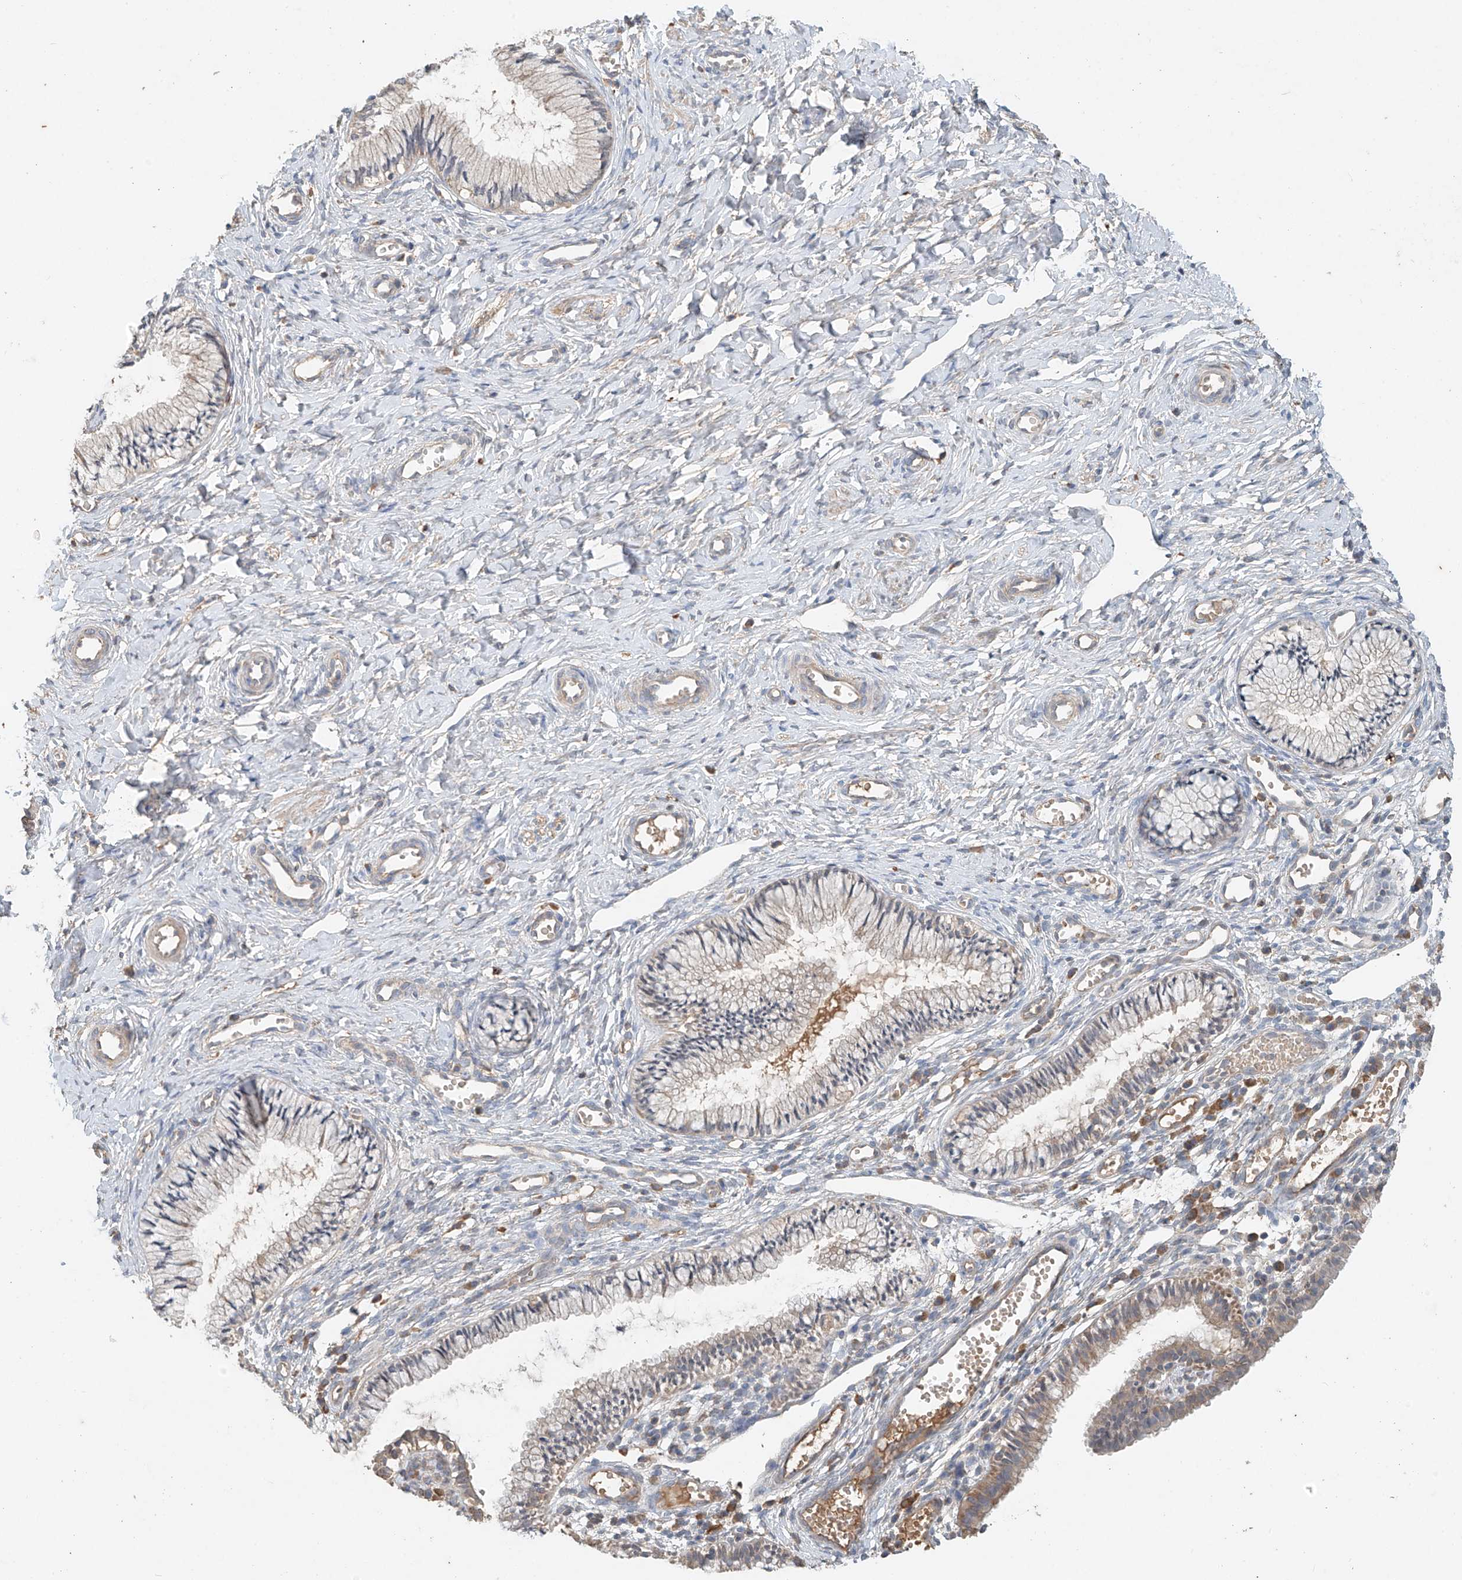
{"staining": {"intensity": "weak", "quantity": "25%-75%", "location": "cytoplasmic/membranous"}, "tissue": "cervix", "cell_type": "Glandular cells", "image_type": "normal", "snomed": [{"axis": "morphology", "description": "Normal tissue, NOS"}, {"axis": "topography", "description": "Cervix"}], "caption": "This photomicrograph exhibits IHC staining of unremarkable human cervix, with low weak cytoplasmic/membranous expression in about 25%-75% of glandular cells.", "gene": "GNB1L", "patient": {"sex": "female", "age": 27}}